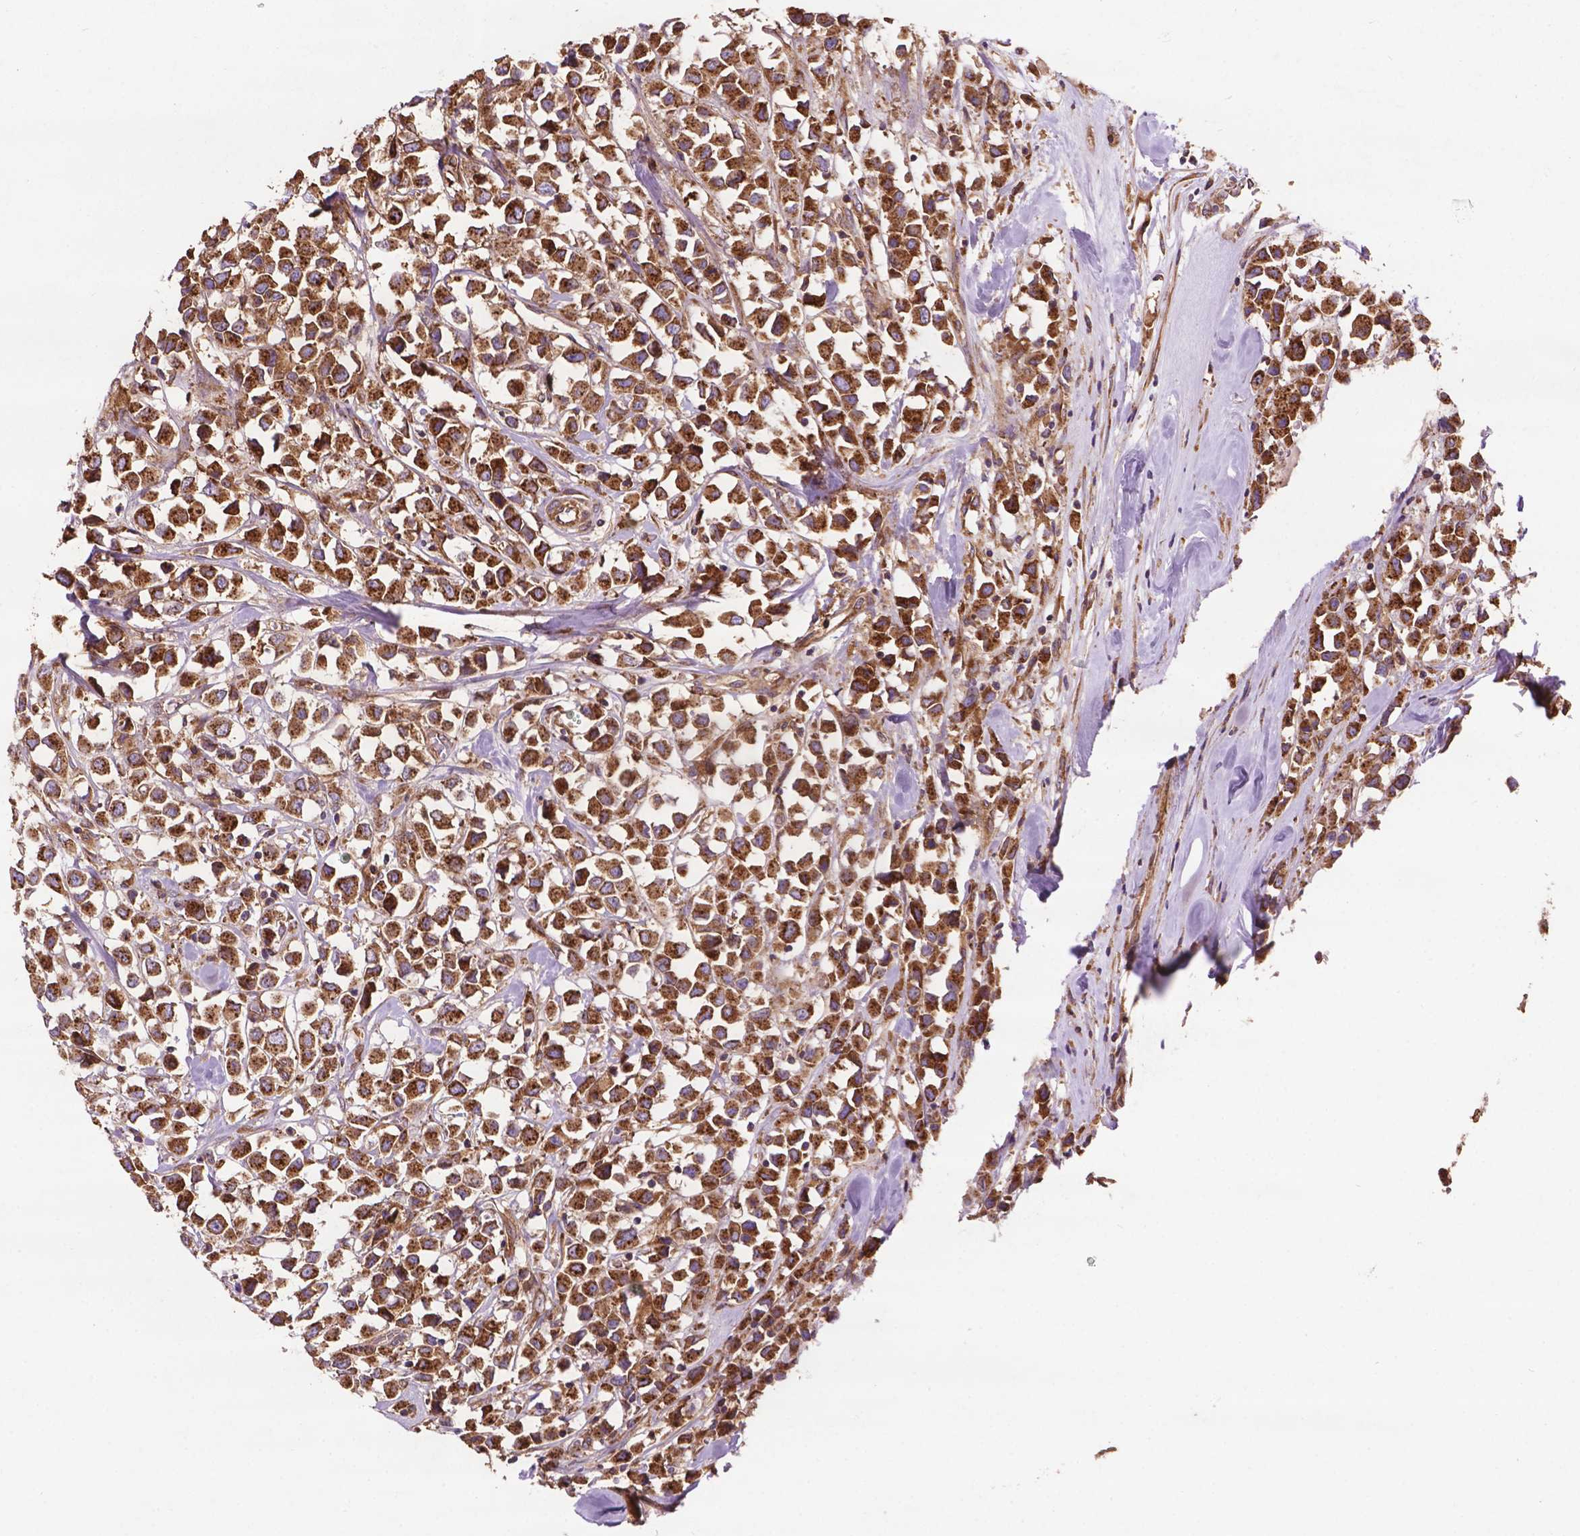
{"staining": {"intensity": "strong", "quantity": ">75%", "location": "cytoplasmic/membranous"}, "tissue": "breast cancer", "cell_type": "Tumor cells", "image_type": "cancer", "snomed": [{"axis": "morphology", "description": "Duct carcinoma"}, {"axis": "topography", "description": "Breast"}], "caption": "Breast cancer (invasive ductal carcinoma) was stained to show a protein in brown. There is high levels of strong cytoplasmic/membranous staining in approximately >75% of tumor cells. The protein is stained brown, and the nuclei are stained in blue (DAB (3,3'-diaminobenzidine) IHC with brightfield microscopy, high magnification).", "gene": "CCDC71L", "patient": {"sex": "female", "age": 61}}